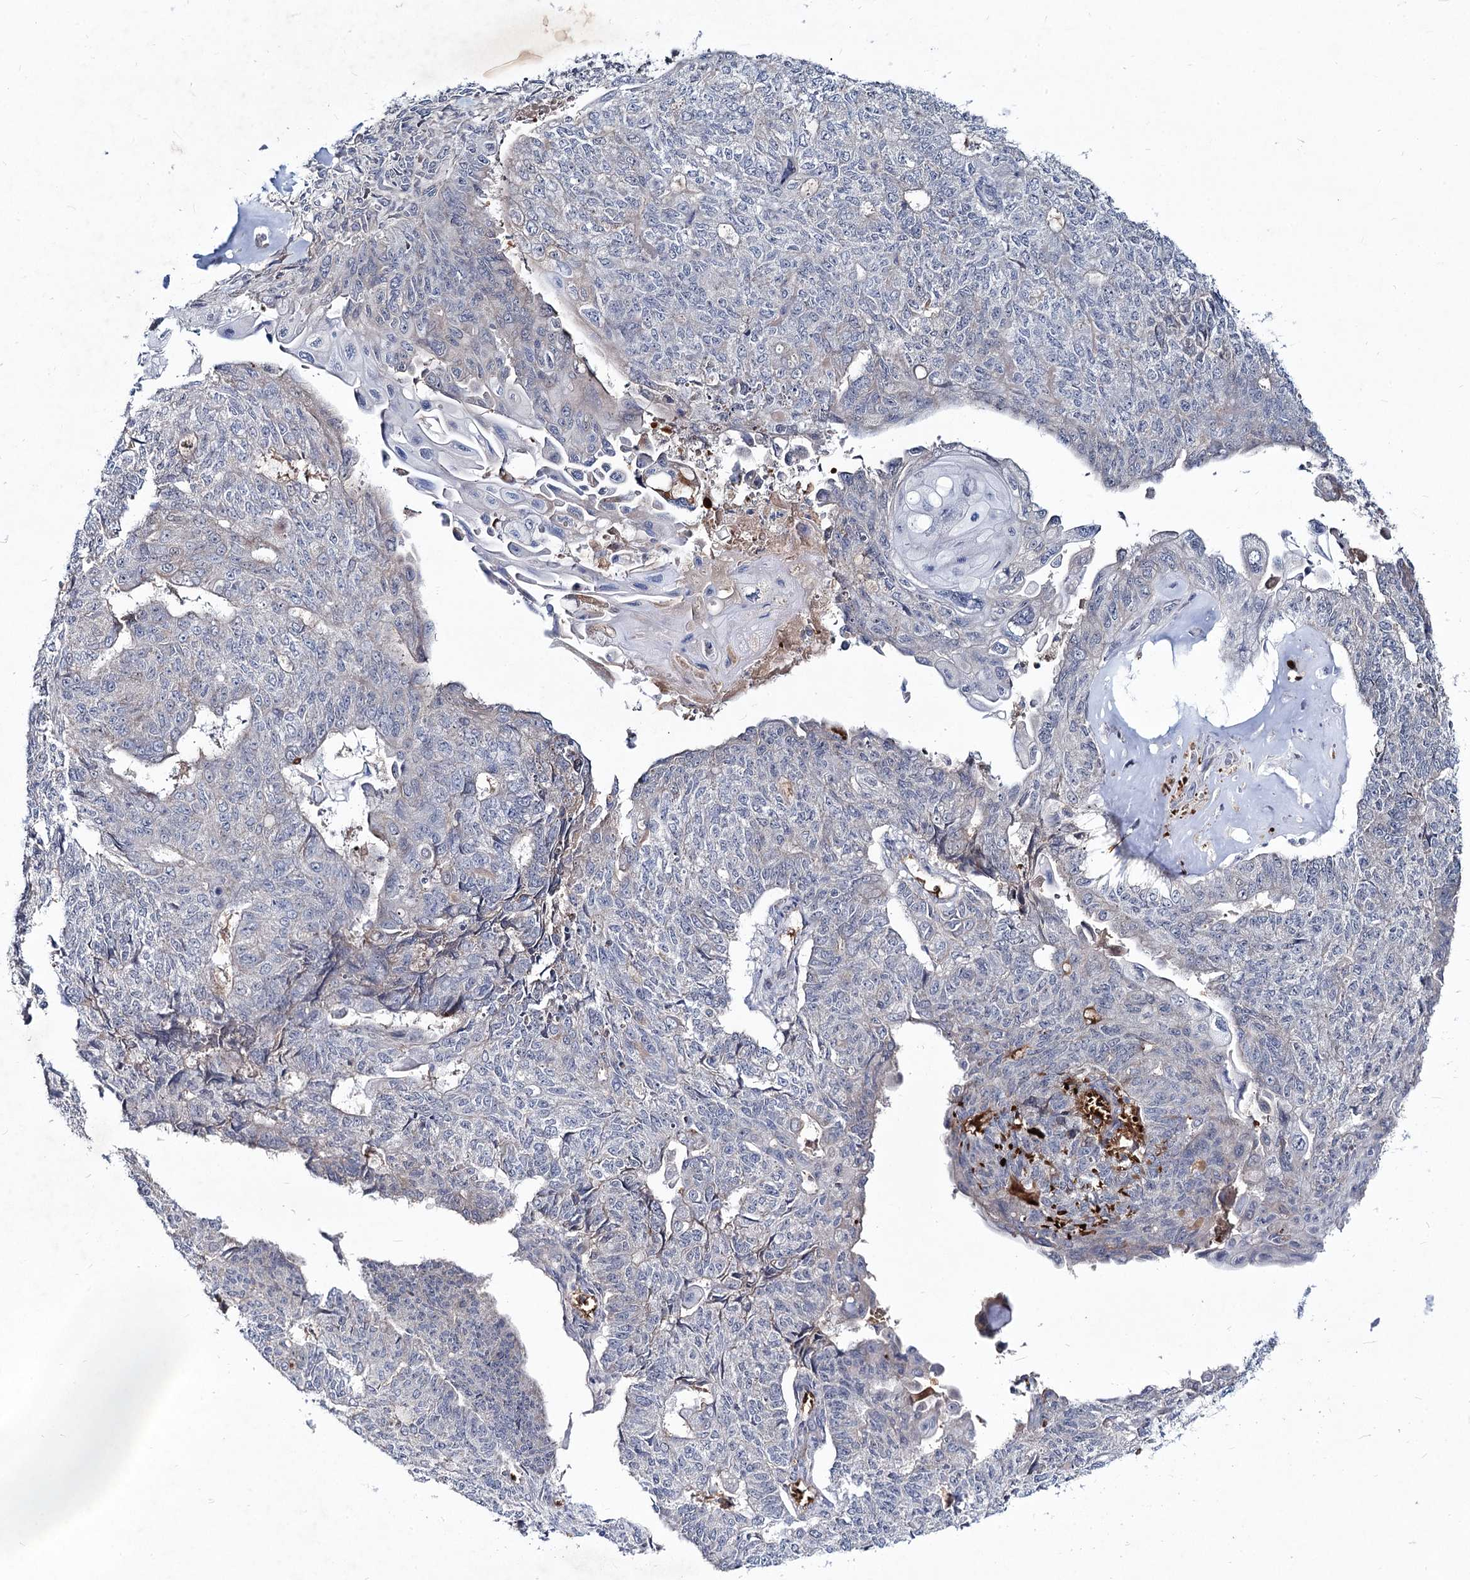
{"staining": {"intensity": "negative", "quantity": "none", "location": "none"}, "tissue": "endometrial cancer", "cell_type": "Tumor cells", "image_type": "cancer", "snomed": [{"axis": "morphology", "description": "Adenocarcinoma, NOS"}, {"axis": "topography", "description": "Endometrium"}], "caption": "Immunohistochemistry (IHC) of human endometrial cancer demonstrates no staining in tumor cells.", "gene": "RNF6", "patient": {"sex": "female", "age": 32}}